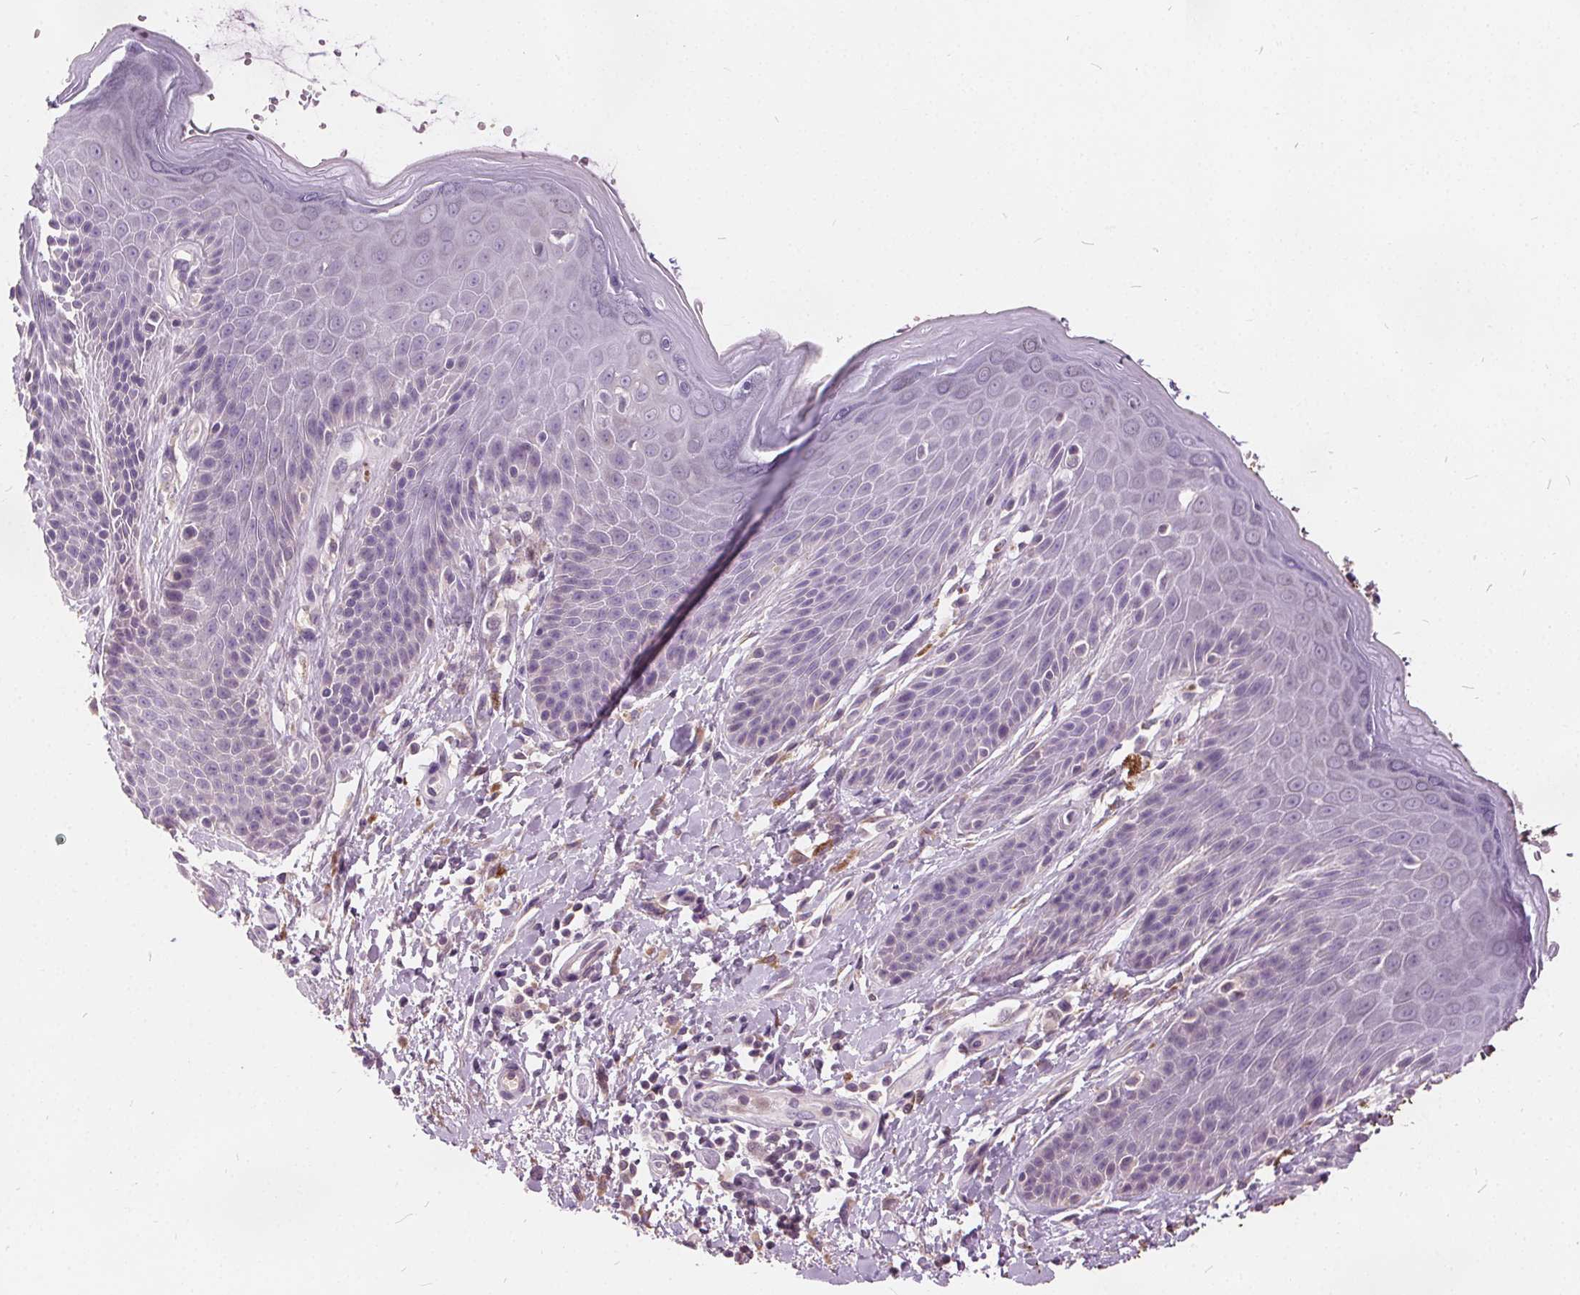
{"staining": {"intensity": "negative", "quantity": "none", "location": "none"}, "tissue": "skin", "cell_type": "Epidermal cells", "image_type": "normal", "snomed": [{"axis": "morphology", "description": "Normal tissue, NOS"}, {"axis": "topography", "description": "Anal"}, {"axis": "topography", "description": "Peripheral nerve tissue"}], "caption": "The photomicrograph reveals no significant staining in epidermal cells of skin.", "gene": "ACOX2", "patient": {"sex": "male", "age": 51}}